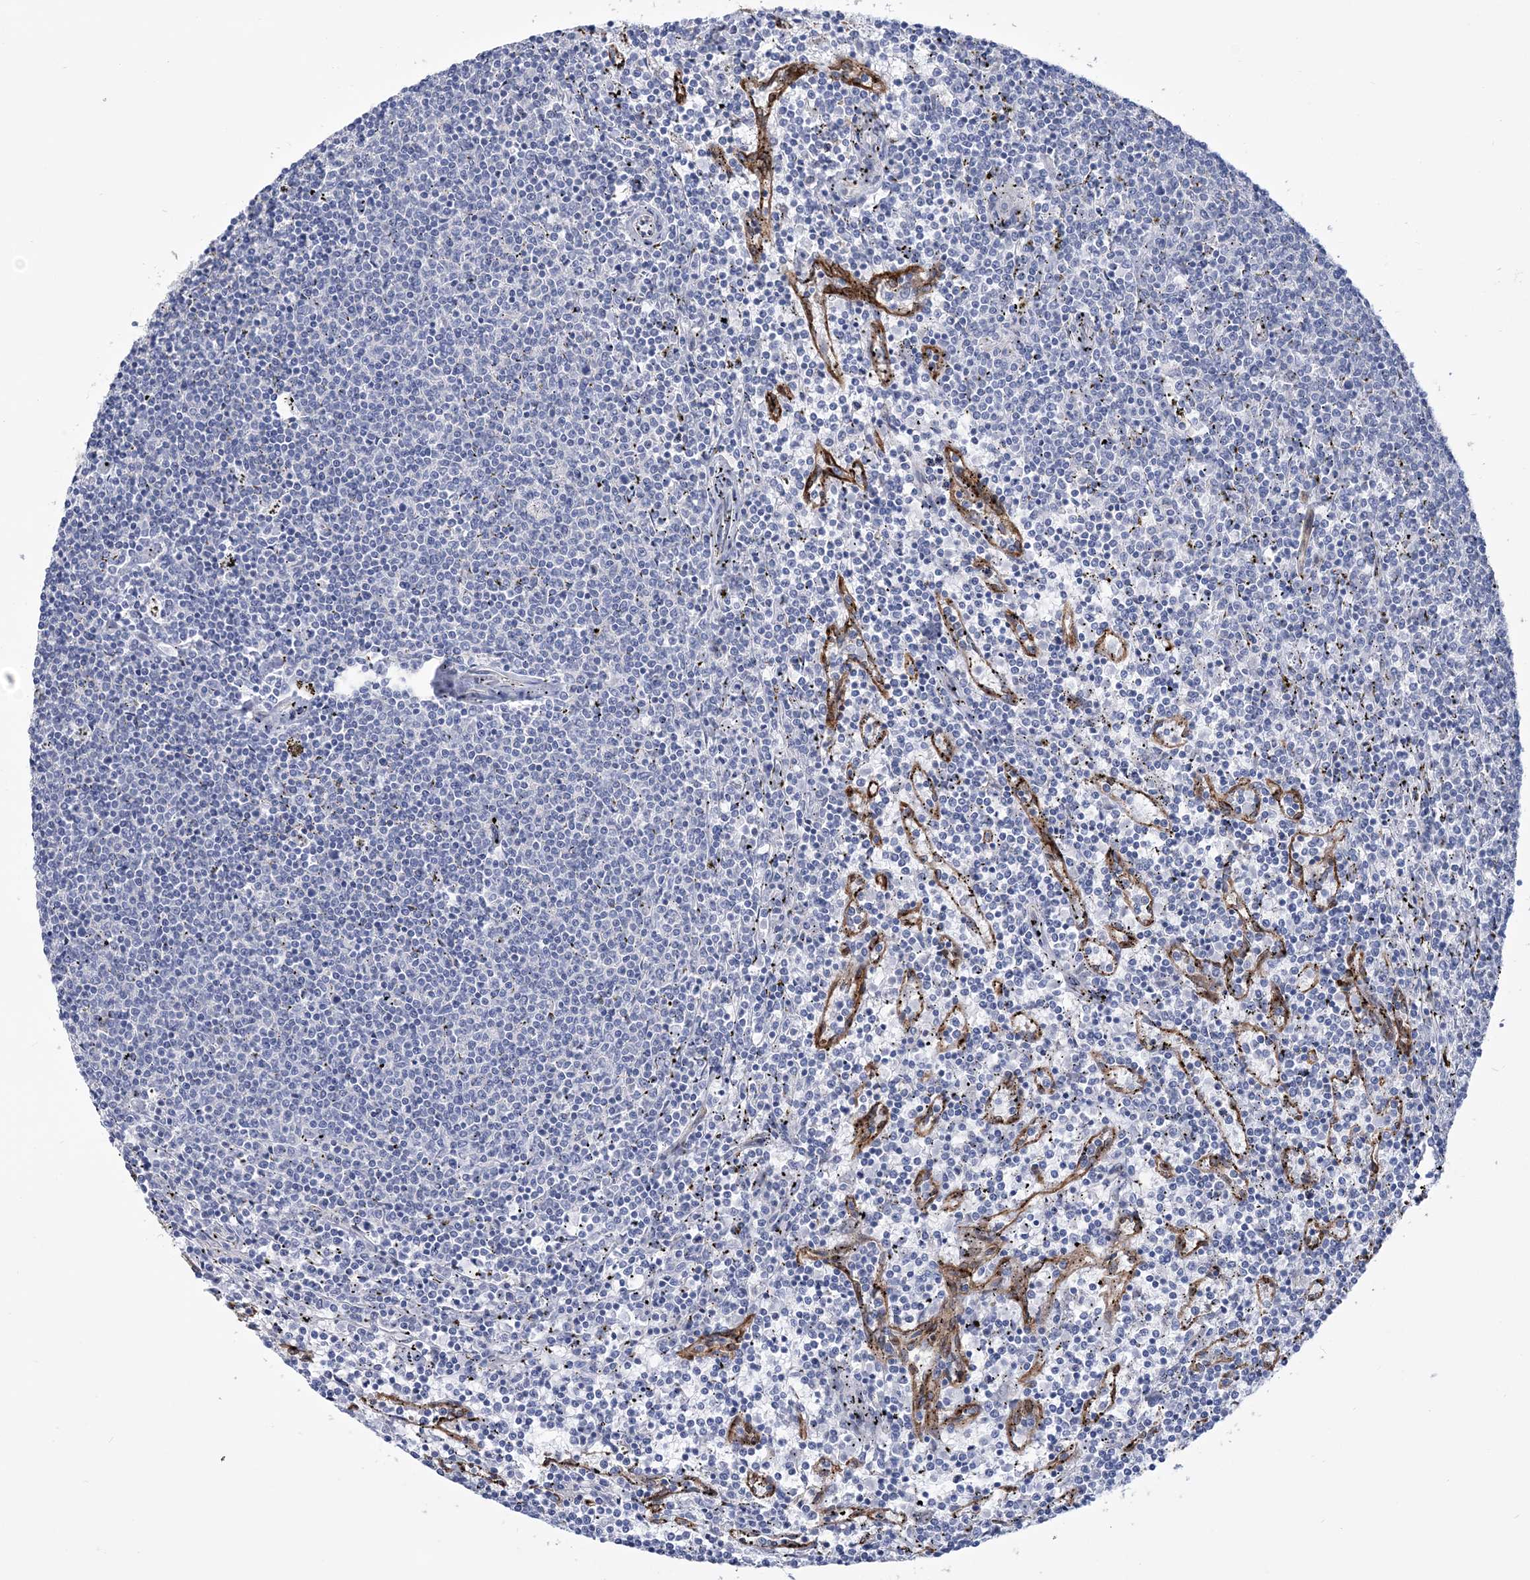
{"staining": {"intensity": "negative", "quantity": "none", "location": "none"}, "tissue": "lymphoma", "cell_type": "Tumor cells", "image_type": "cancer", "snomed": [{"axis": "morphology", "description": "Malignant lymphoma, non-Hodgkin's type, Low grade"}, {"axis": "topography", "description": "Spleen"}], "caption": "This is a image of immunohistochemistry (IHC) staining of lymphoma, which shows no expression in tumor cells. Brightfield microscopy of IHC stained with DAB (brown) and hematoxylin (blue), captured at high magnification.", "gene": "RAB11FIP5", "patient": {"sex": "female", "age": 50}}